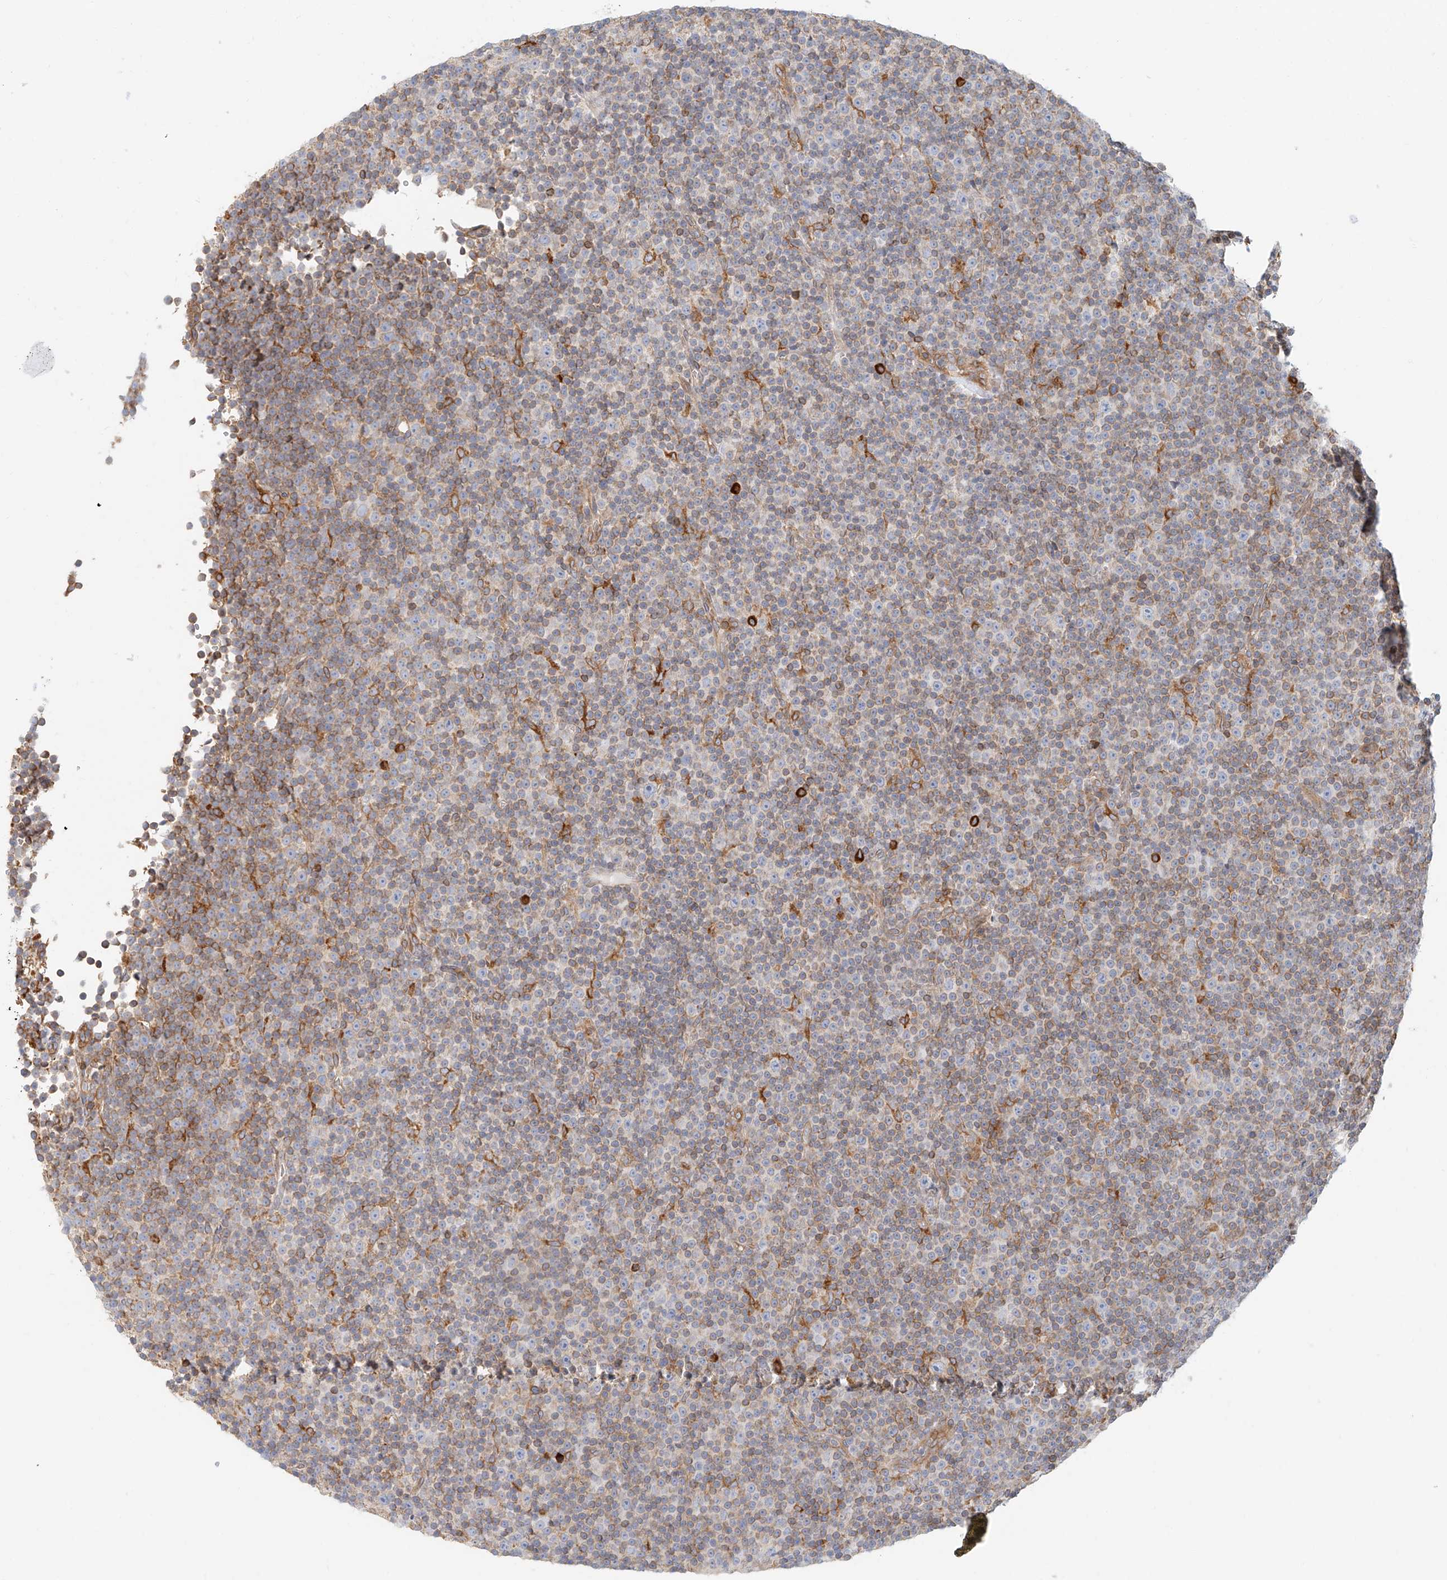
{"staining": {"intensity": "moderate", "quantity": "<25%", "location": "cytoplasmic/membranous"}, "tissue": "lymphoma", "cell_type": "Tumor cells", "image_type": "cancer", "snomed": [{"axis": "morphology", "description": "Malignant lymphoma, non-Hodgkin's type, Low grade"}, {"axis": "topography", "description": "Lymph node"}], "caption": "Immunohistochemical staining of low-grade malignant lymphoma, non-Hodgkin's type exhibits moderate cytoplasmic/membranous protein positivity in about <25% of tumor cells.", "gene": "DHRS7", "patient": {"sex": "female", "age": 67}}